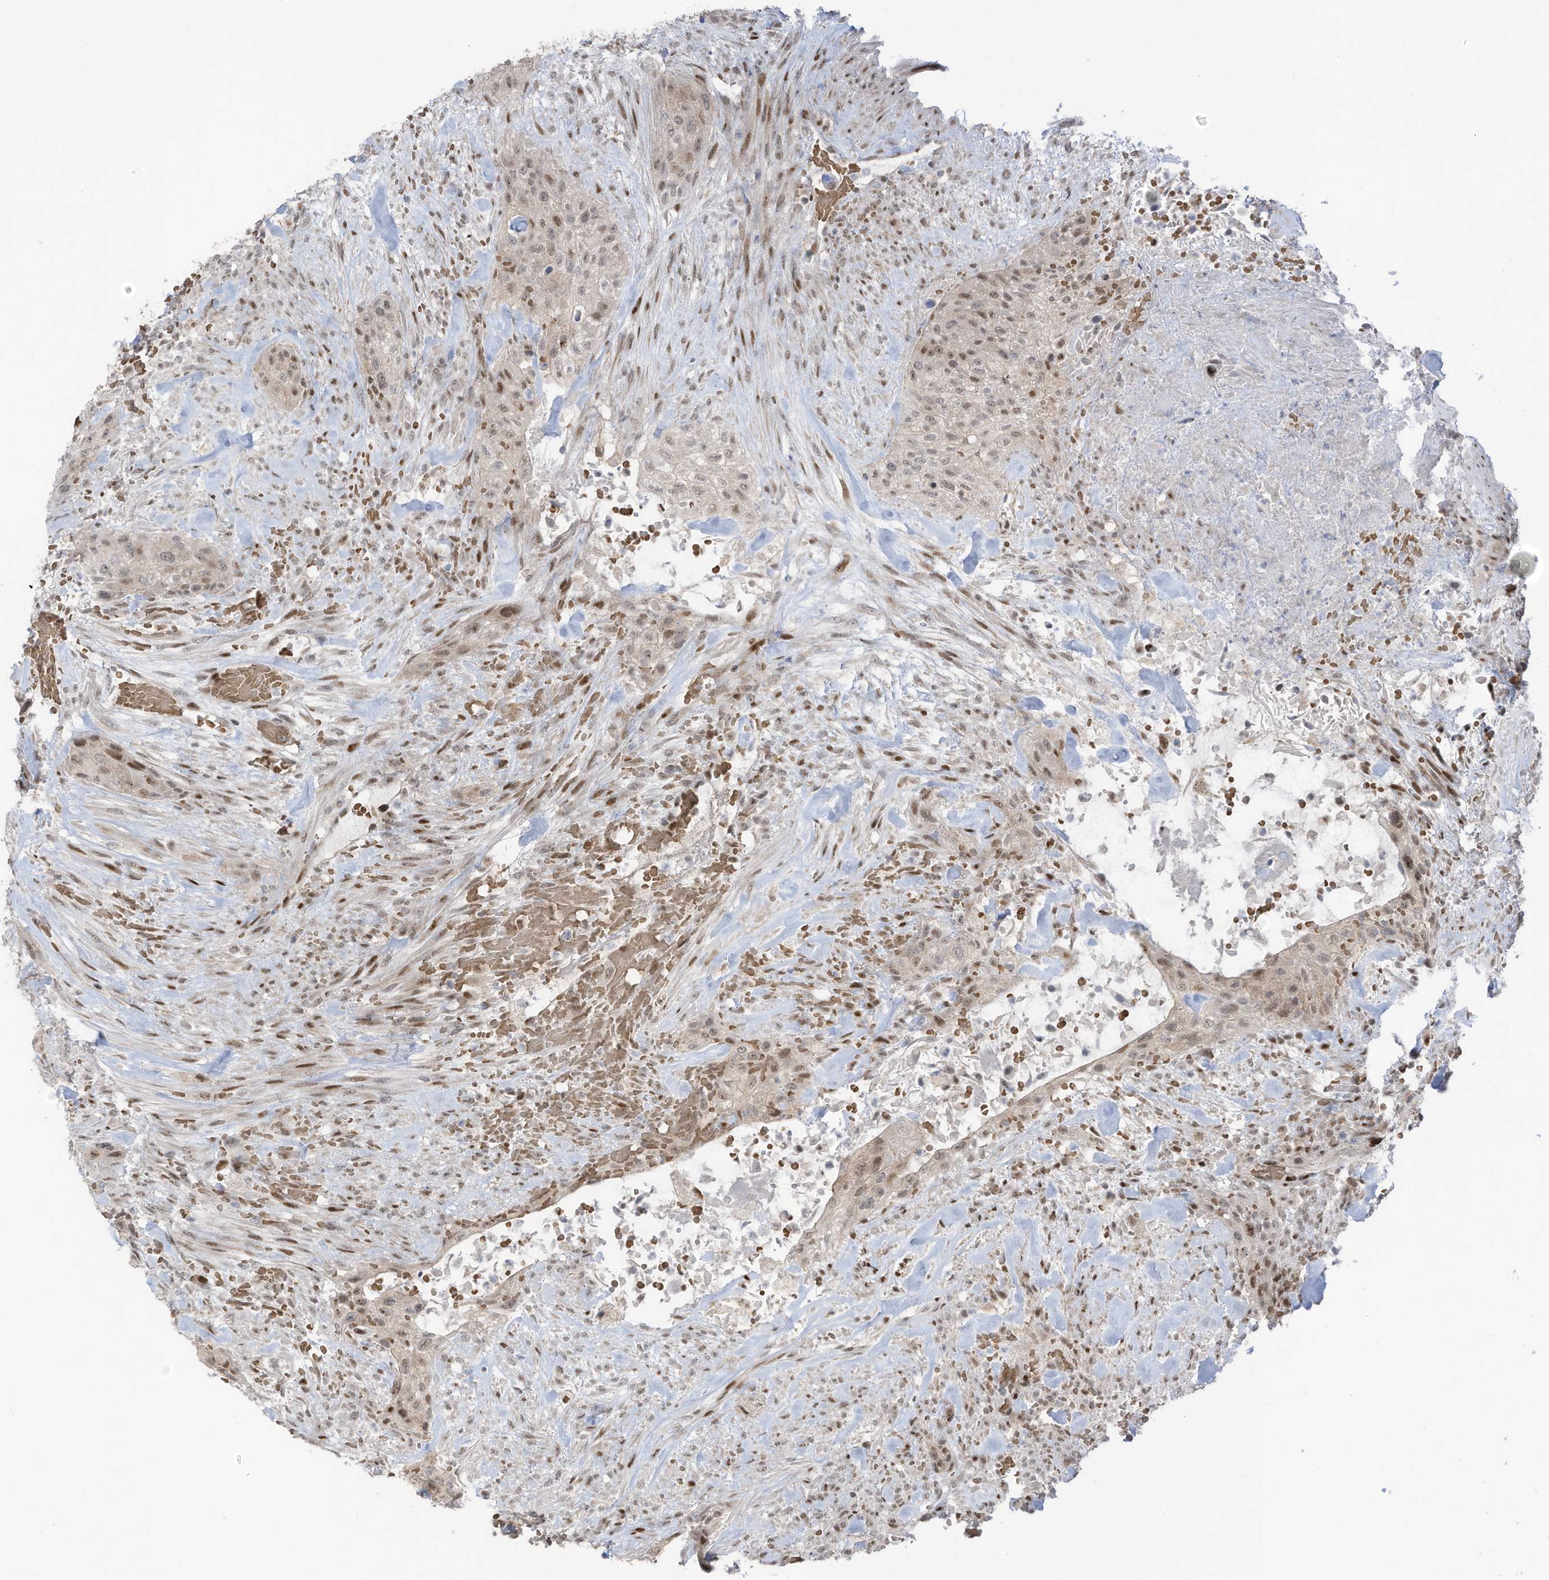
{"staining": {"intensity": "weak", "quantity": "25%-75%", "location": "nuclear"}, "tissue": "urothelial cancer", "cell_type": "Tumor cells", "image_type": "cancer", "snomed": [{"axis": "morphology", "description": "Urothelial carcinoma, High grade"}, {"axis": "topography", "description": "Urinary bladder"}], "caption": "This histopathology image demonstrates immunohistochemistry (IHC) staining of urothelial carcinoma (high-grade), with low weak nuclear staining in about 25%-75% of tumor cells.", "gene": "ZCWPW2", "patient": {"sex": "male", "age": 35}}